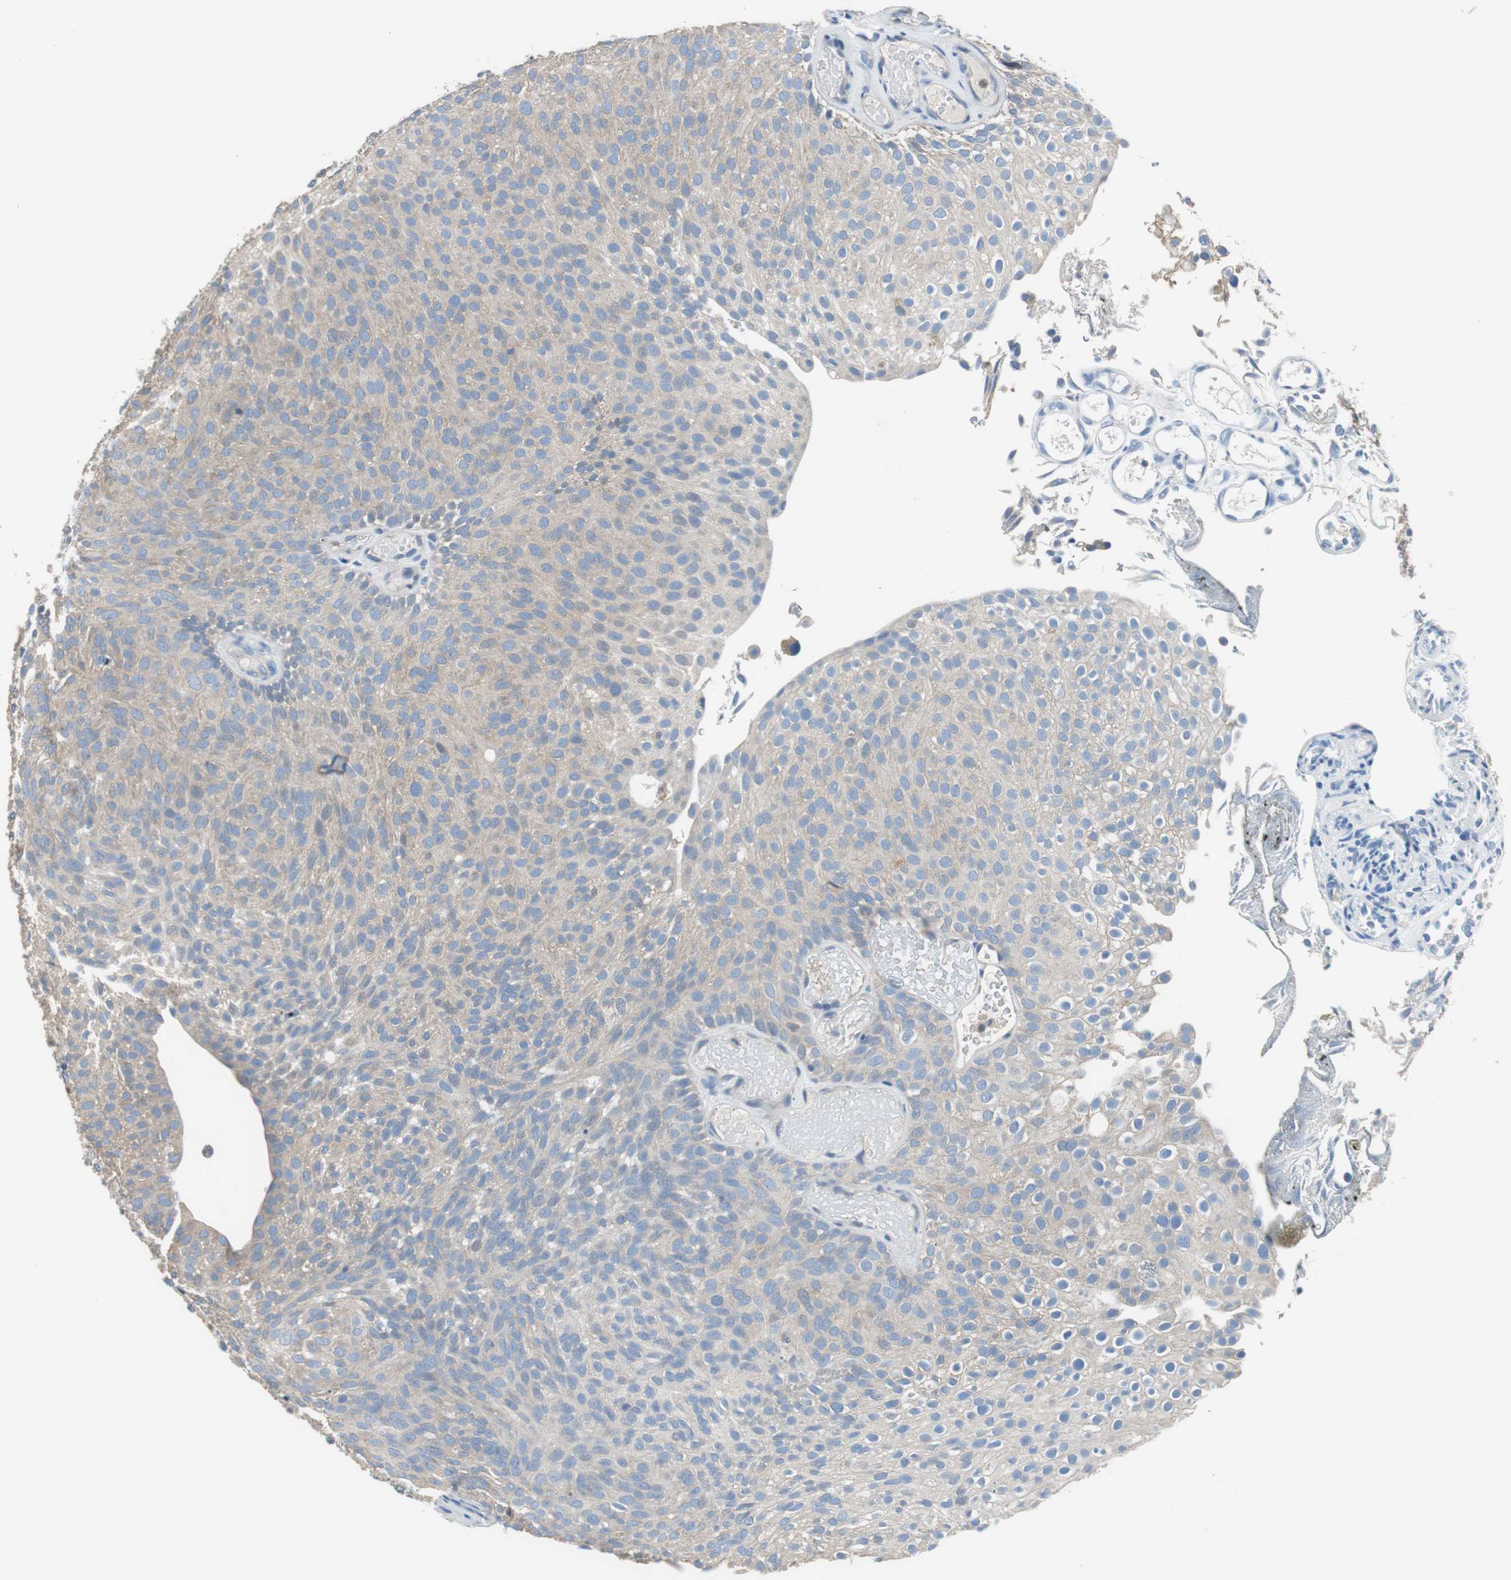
{"staining": {"intensity": "weak", "quantity": "25%-75%", "location": "cytoplasmic/membranous"}, "tissue": "urothelial cancer", "cell_type": "Tumor cells", "image_type": "cancer", "snomed": [{"axis": "morphology", "description": "Urothelial carcinoma, Low grade"}, {"axis": "topography", "description": "Urinary bladder"}], "caption": "Protein analysis of urothelial cancer tissue shows weak cytoplasmic/membranous staining in about 25%-75% of tumor cells.", "gene": "PRKCA", "patient": {"sex": "male", "age": 78}}